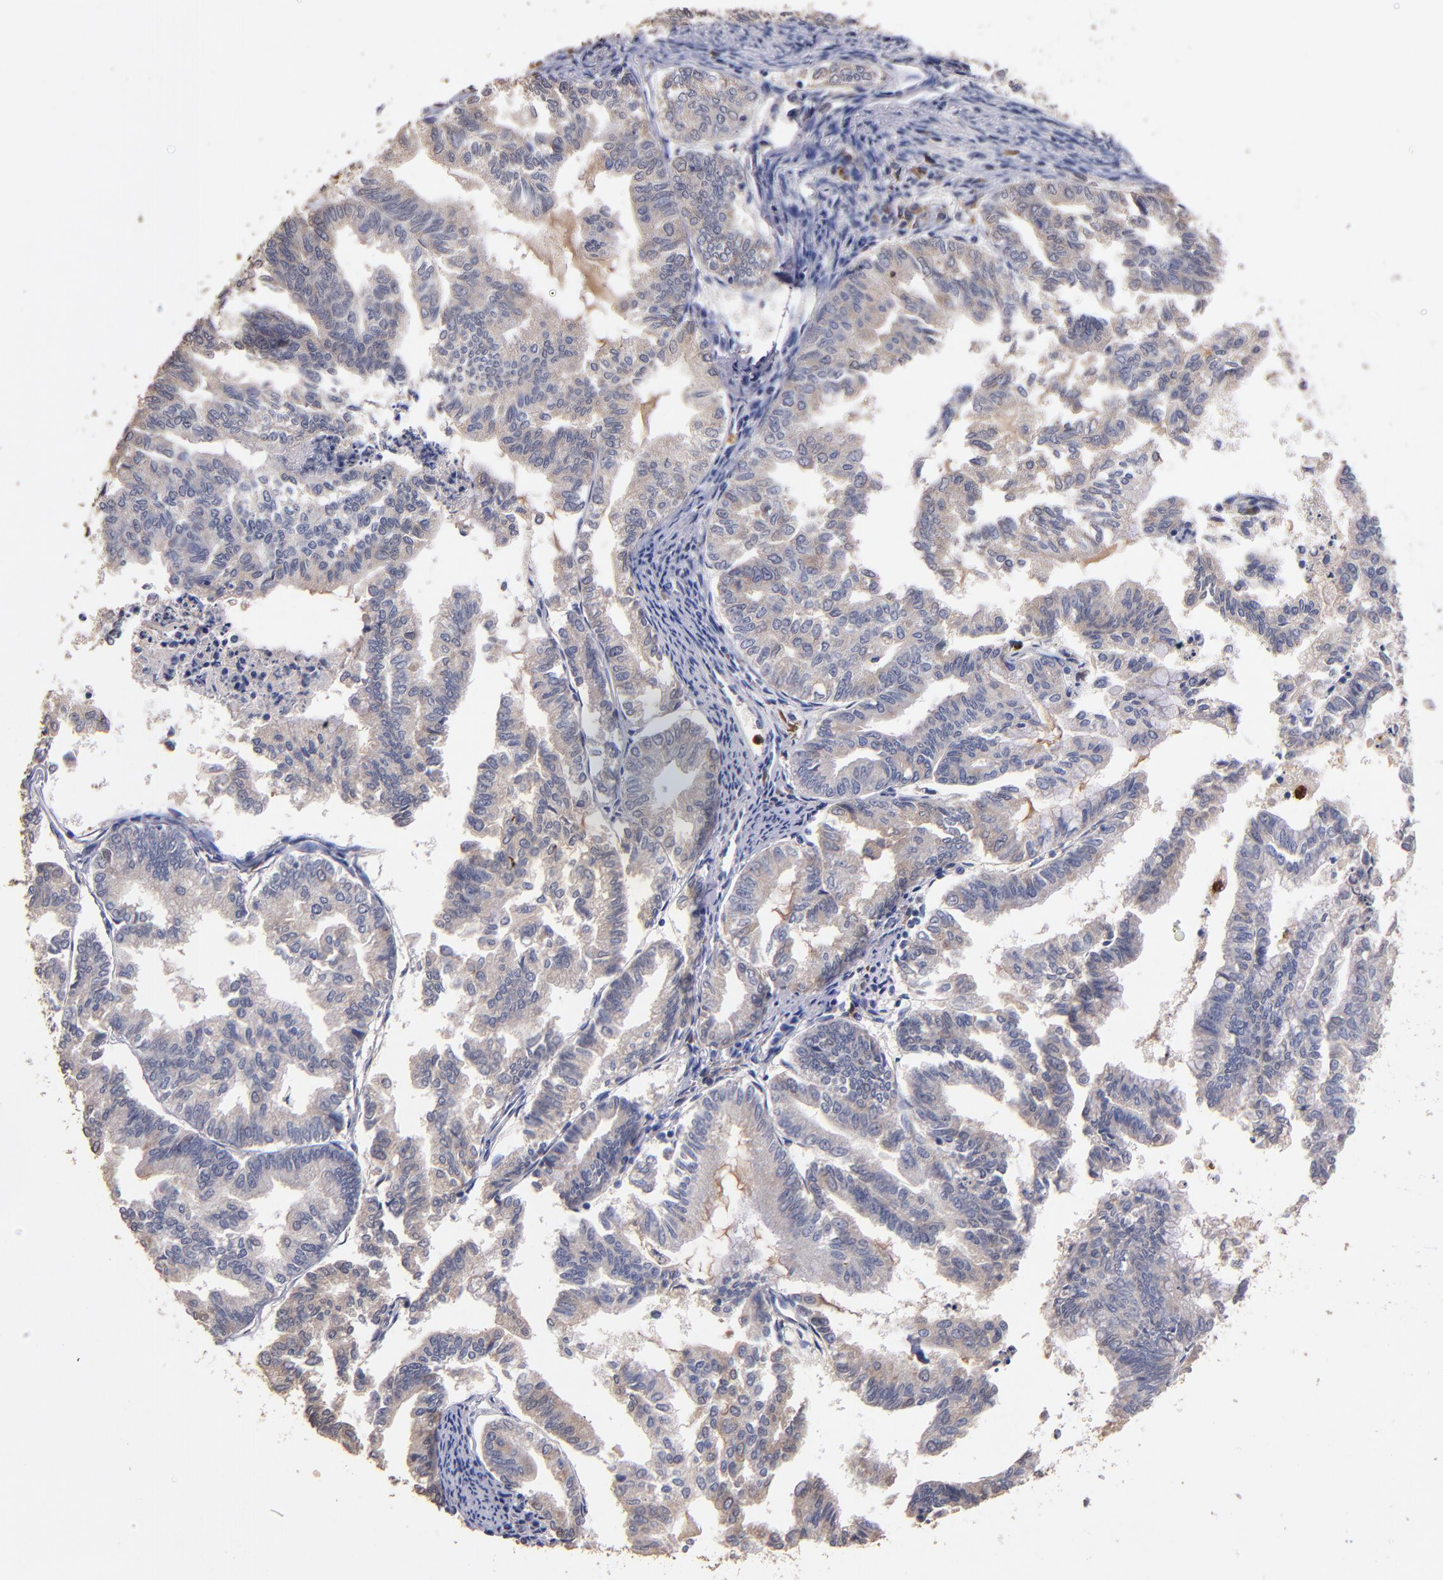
{"staining": {"intensity": "weak", "quantity": "<25%", "location": "cytoplasmic/membranous"}, "tissue": "endometrial cancer", "cell_type": "Tumor cells", "image_type": "cancer", "snomed": [{"axis": "morphology", "description": "Adenocarcinoma, NOS"}, {"axis": "topography", "description": "Endometrium"}], "caption": "Immunohistochemistry (IHC) histopathology image of neoplastic tissue: endometrial cancer (adenocarcinoma) stained with DAB exhibits no significant protein expression in tumor cells.", "gene": "TTLL12", "patient": {"sex": "female", "age": 79}}